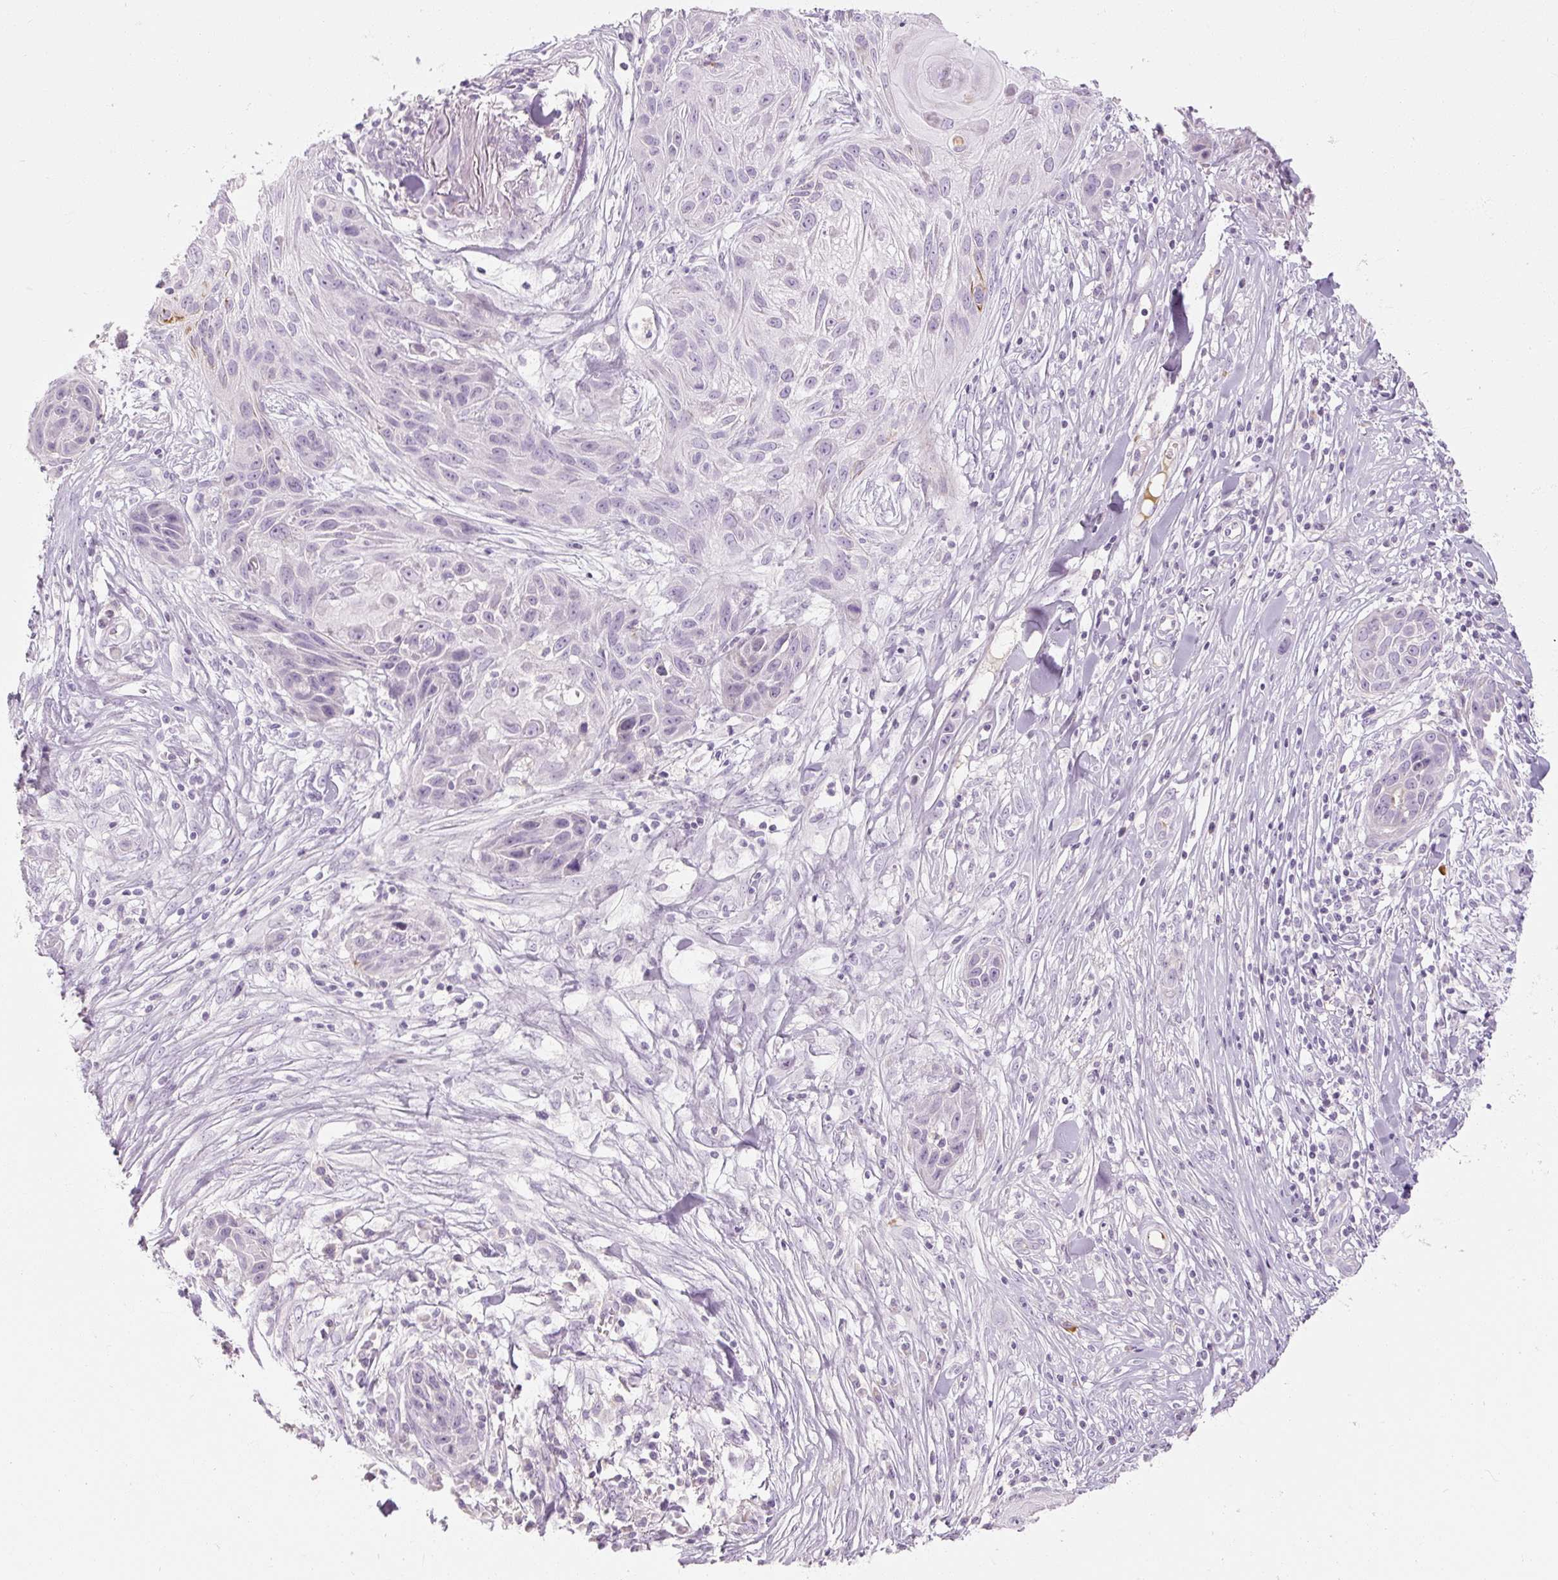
{"staining": {"intensity": "negative", "quantity": "none", "location": "none"}, "tissue": "skin cancer", "cell_type": "Tumor cells", "image_type": "cancer", "snomed": [{"axis": "morphology", "description": "Squamous cell carcinoma, NOS"}, {"axis": "topography", "description": "Skin"}, {"axis": "topography", "description": "Vulva"}], "caption": "Histopathology image shows no protein positivity in tumor cells of skin squamous cell carcinoma tissue.", "gene": "NFE2L3", "patient": {"sex": "female", "age": 83}}